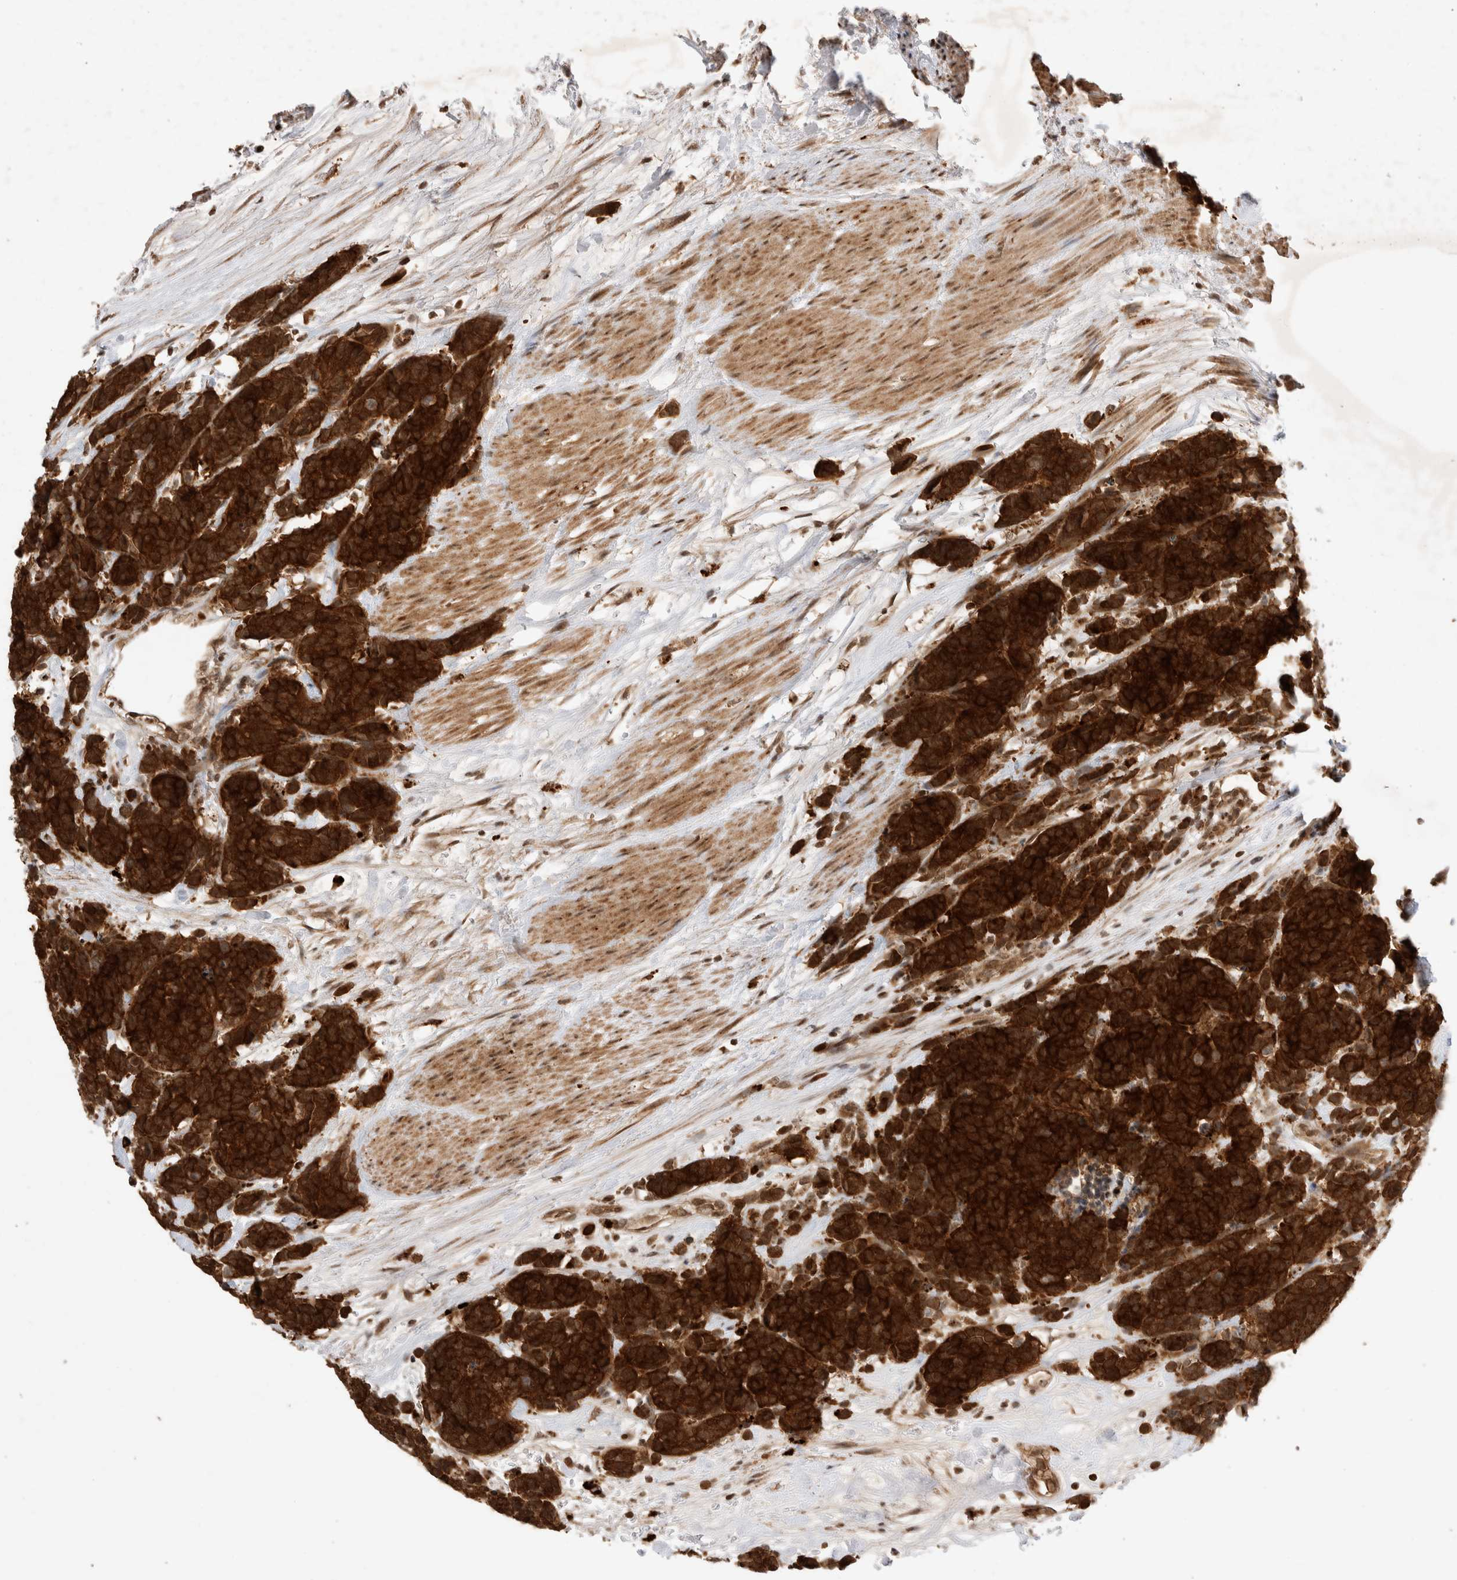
{"staining": {"intensity": "strong", "quantity": ">75%", "location": "cytoplasmic/membranous"}, "tissue": "carcinoid", "cell_type": "Tumor cells", "image_type": "cancer", "snomed": [{"axis": "morphology", "description": "Carcinoma, NOS"}, {"axis": "morphology", "description": "Carcinoid, malignant, NOS"}, {"axis": "topography", "description": "Urinary bladder"}], "caption": "IHC histopathology image of human carcinoid stained for a protein (brown), which demonstrates high levels of strong cytoplasmic/membranous staining in approximately >75% of tumor cells.", "gene": "FAM221A", "patient": {"sex": "male", "age": 57}}